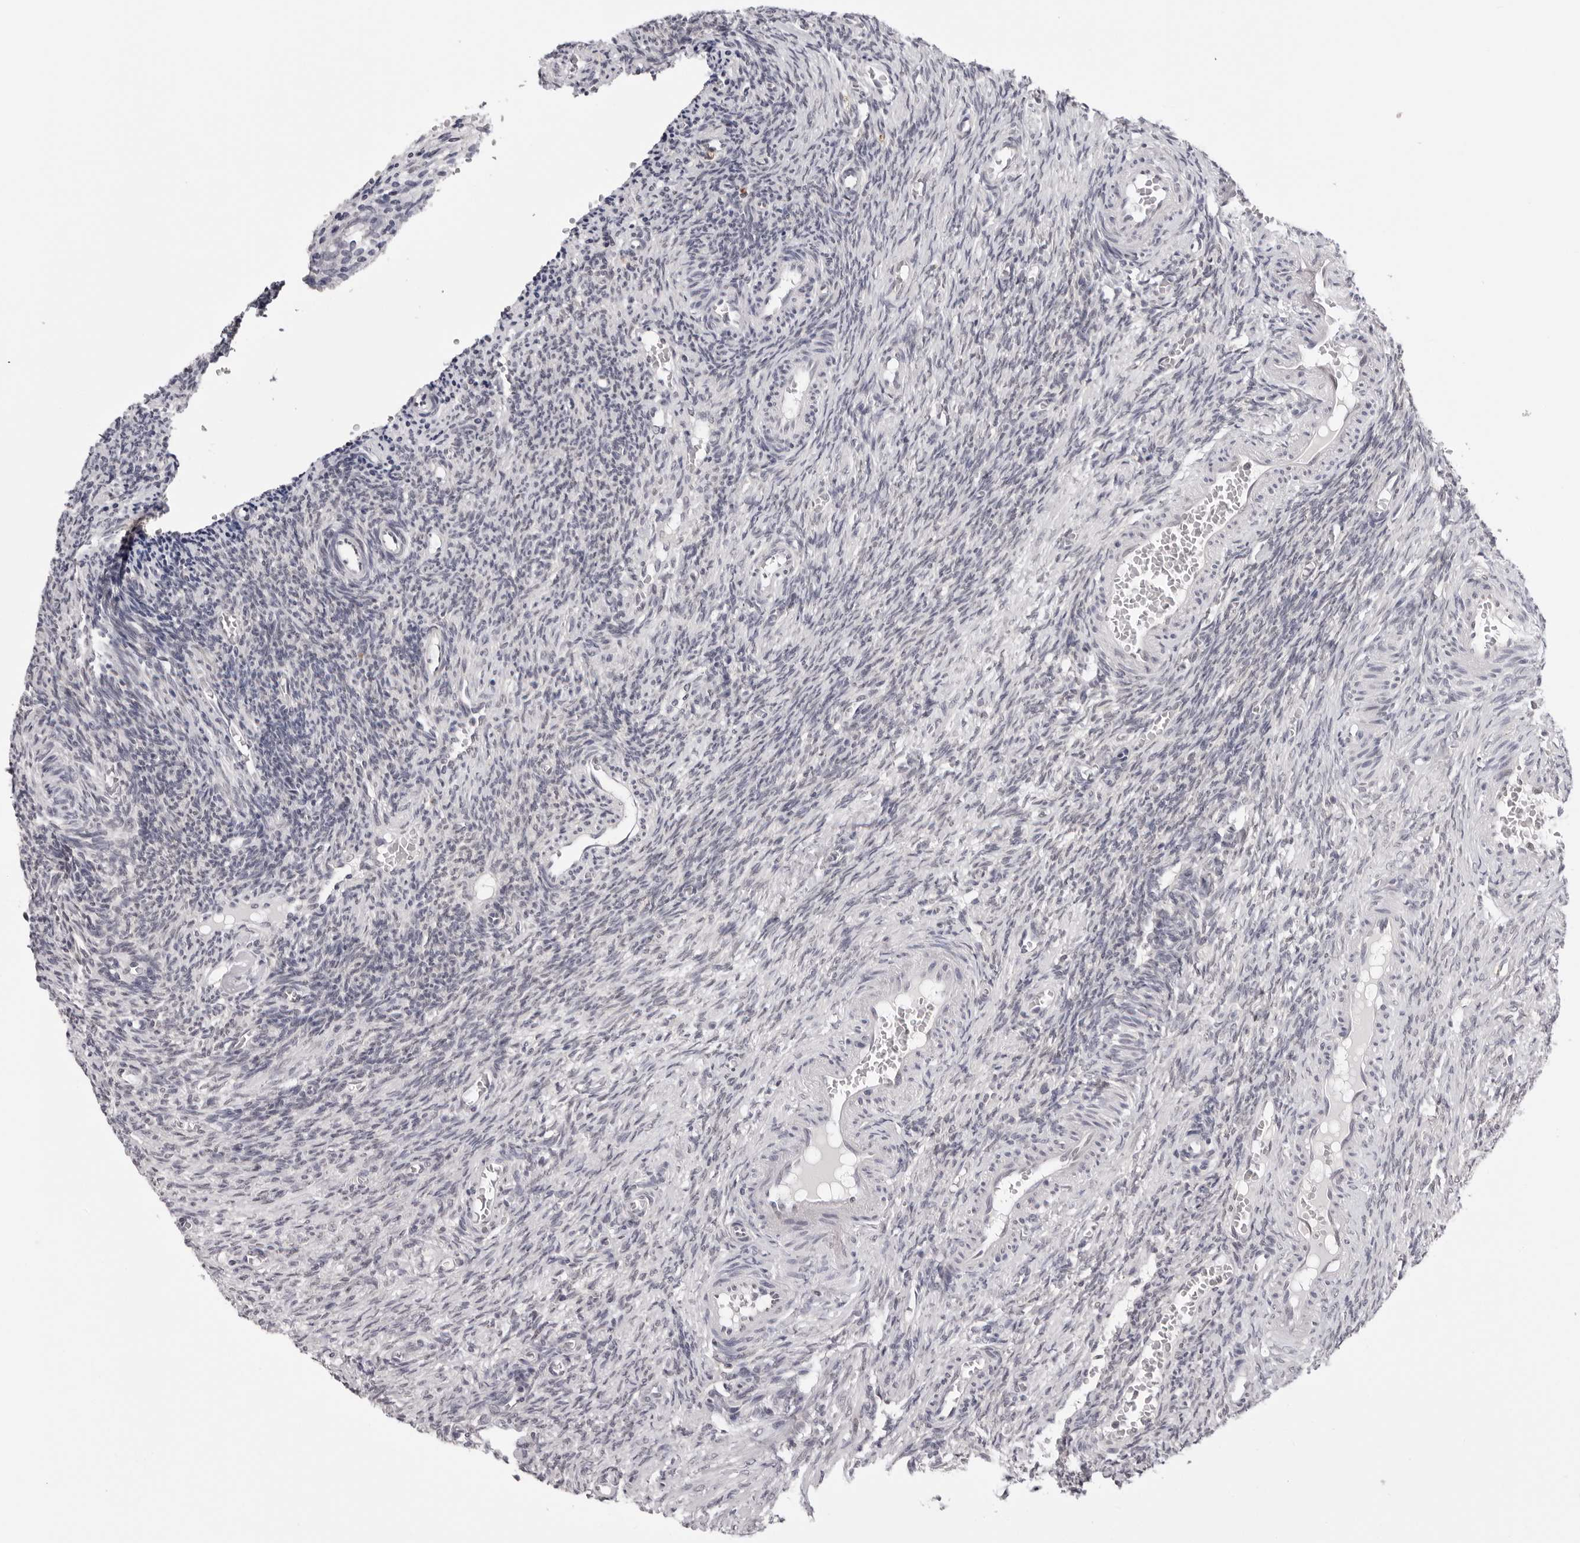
{"staining": {"intensity": "negative", "quantity": "none", "location": "none"}, "tissue": "ovary", "cell_type": "Ovarian stroma cells", "image_type": "normal", "snomed": [{"axis": "morphology", "description": "Normal tissue, NOS"}, {"axis": "topography", "description": "Ovary"}], "caption": "Photomicrograph shows no significant protein staining in ovarian stroma cells of unremarkable ovary.", "gene": "PRUNE1", "patient": {"sex": "female", "age": 27}}